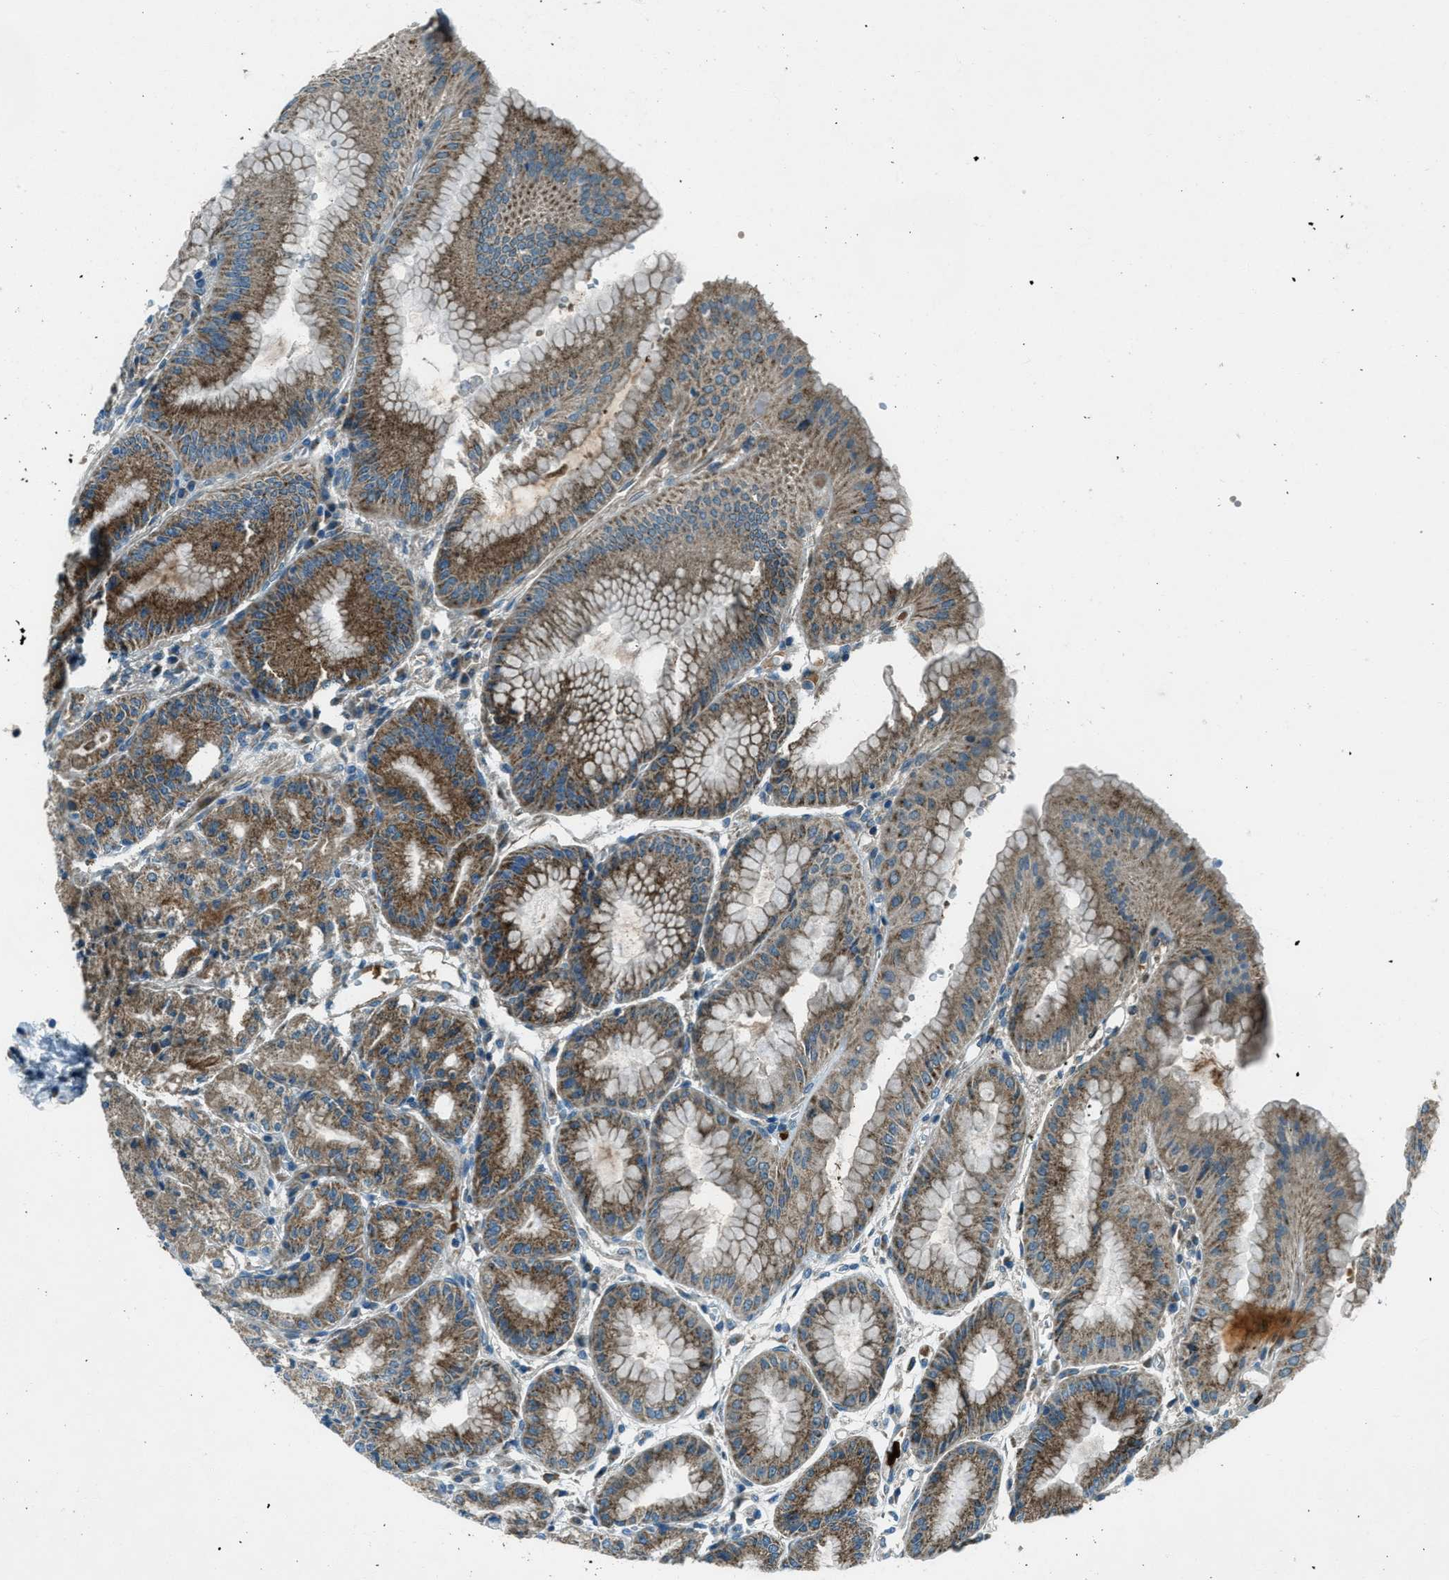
{"staining": {"intensity": "moderate", "quantity": ">75%", "location": "cytoplasmic/membranous"}, "tissue": "stomach", "cell_type": "Glandular cells", "image_type": "normal", "snomed": [{"axis": "morphology", "description": "Normal tissue, NOS"}, {"axis": "topography", "description": "Stomach, lower"}], "caption": "This is an image of immunohistochemistry (IHC) staining of unremarkable stomach, which shows moderate expression in the cytoplasmic/membranous of glandular cells.", "gene": "FAR1", "patient": {"sex": "male", "age": 71}}